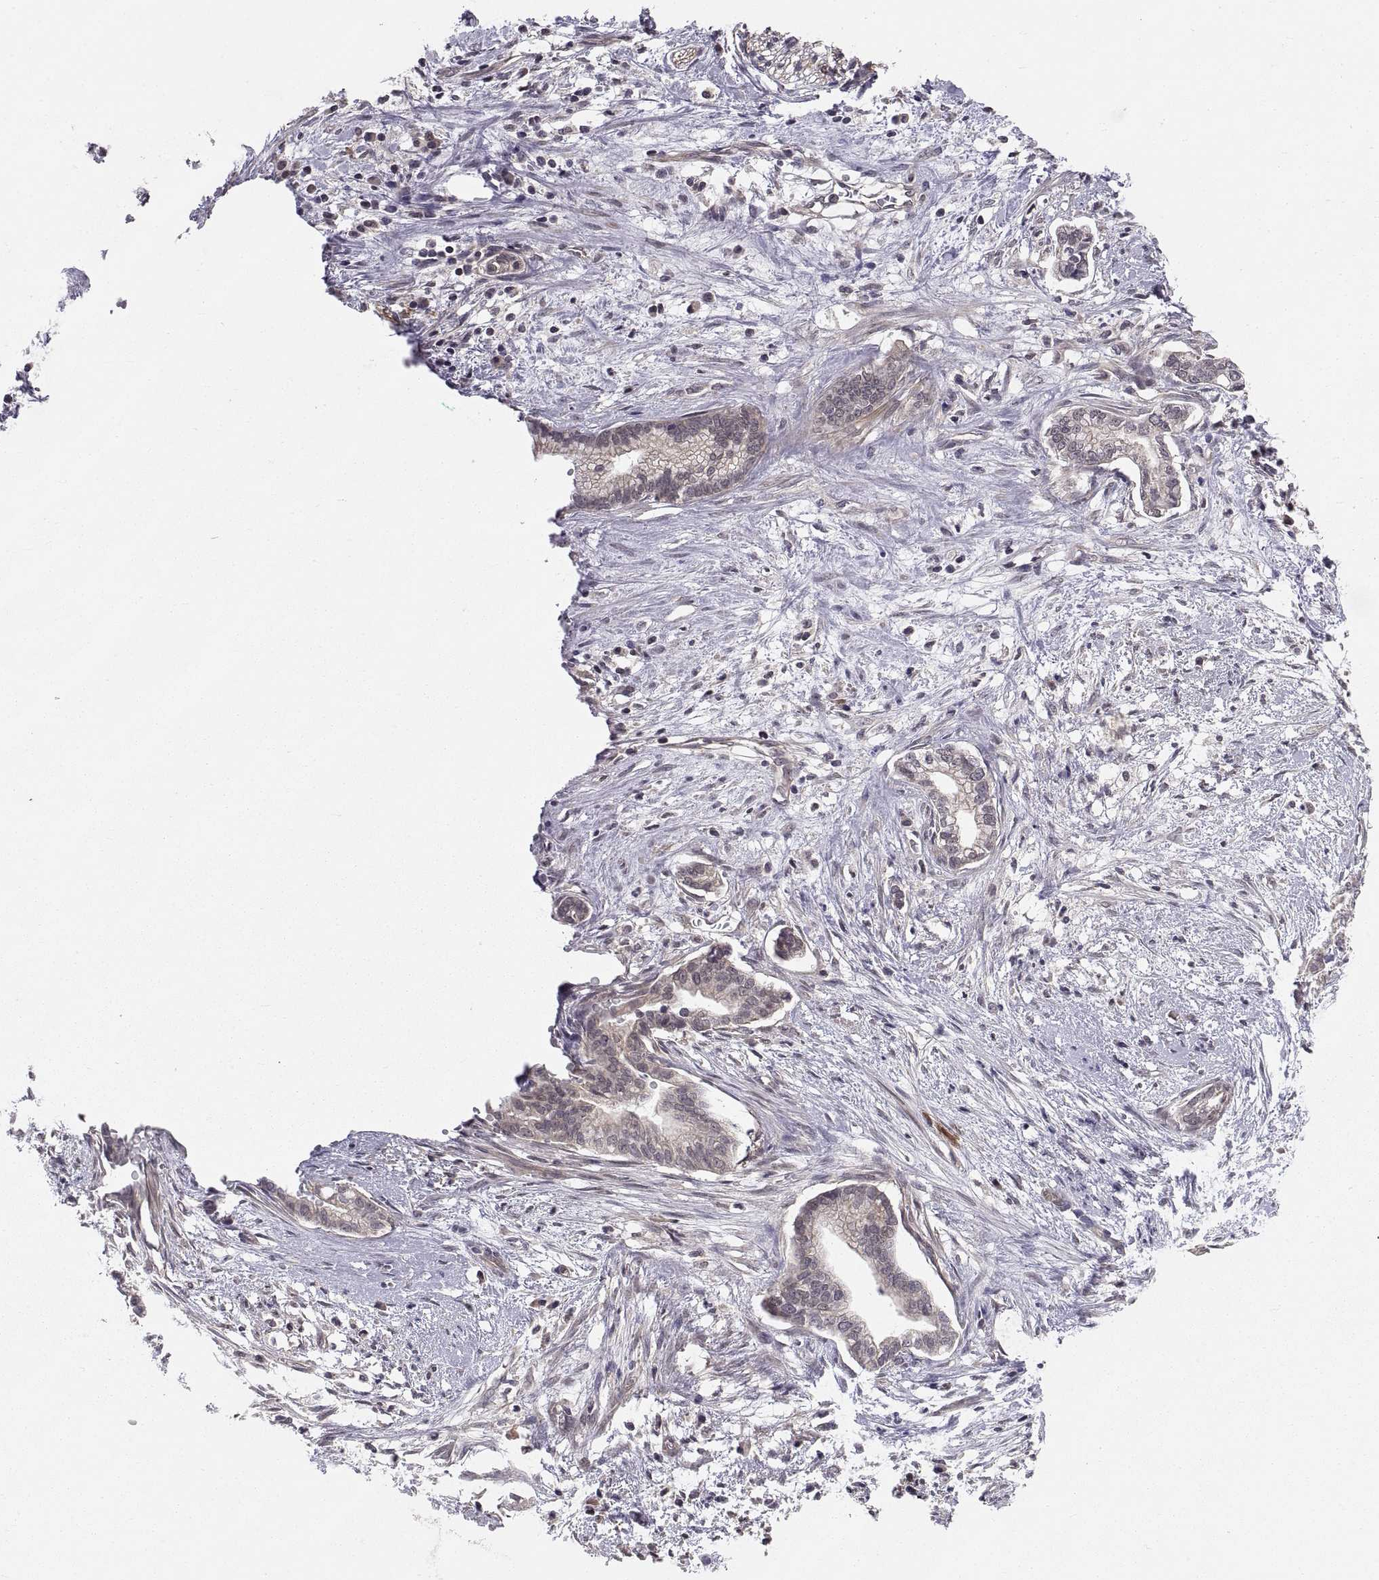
{"staining": {"intensity": "weak", "quantity": "<25%", "location": "cytoplasmic/membranous"}, "tissue": "cervical cancer", "cell_type": "Tumor cells", "image_type": "cancer", "snomed": [{"axis": "morphology", "description": "Adenocarcinoma, NOS"}, {"axis": "topography", "description": "Cervix"}], "caption": "The histopathology image shows no significant staining in tumor cells of cervical cancer (adenocarcinoma).", "gene": "ABL2", "patient": {"sex": "female", "age": 62}}